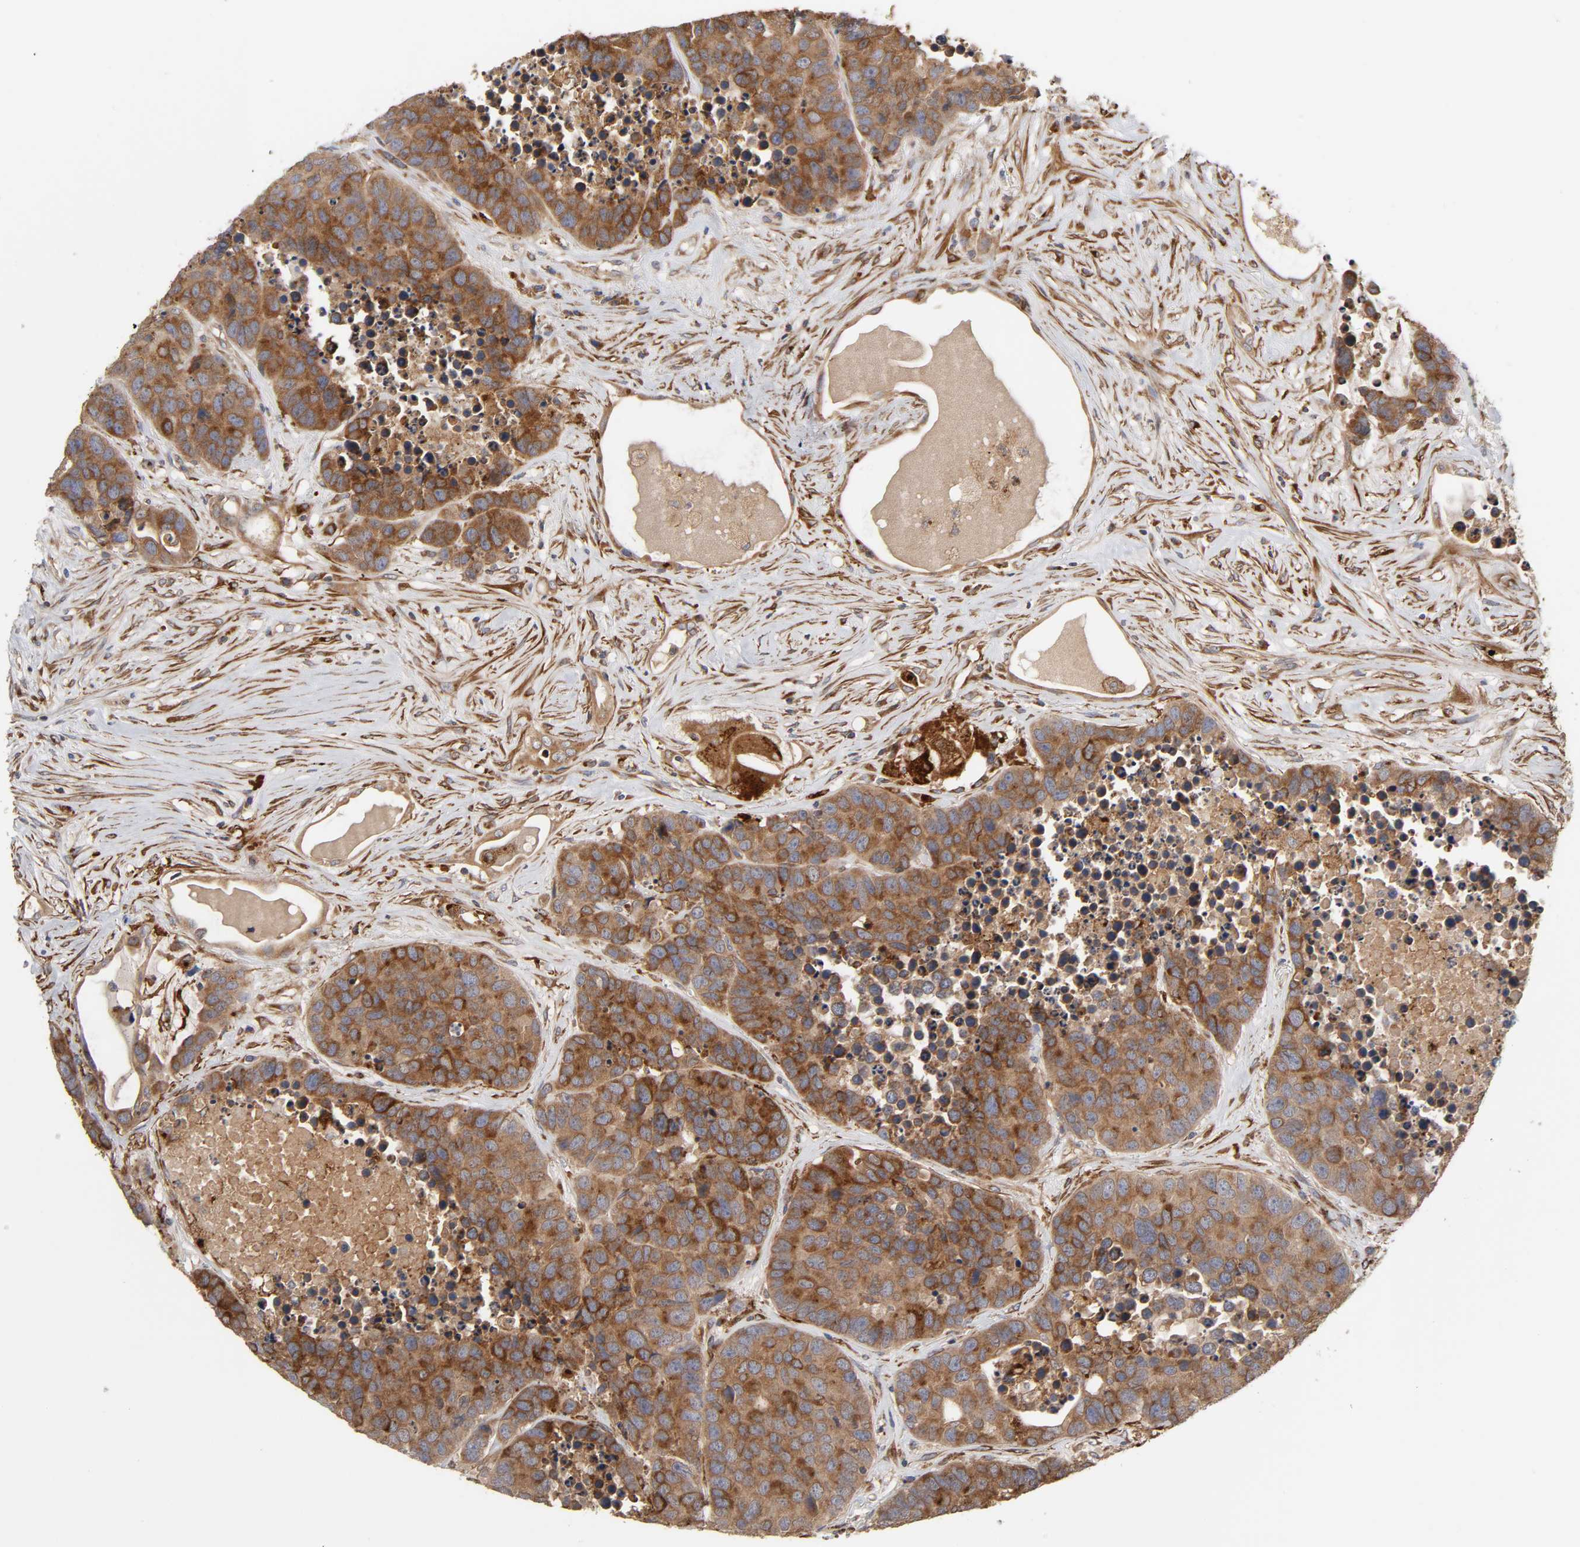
{"staining": {"intensity": "moderate", "quantity": ">75%", "location": "cytoplasmic/membranous"}, "tissue": "carcinoid", "cell_type": "Tumor cells", "image_type": "cancer", "snomed": [{"axis": "morphology", "description": "Carcinoid, malignant, NOS"}, {"axis": "topography", "description": "Lung"}], "caption": "A brown stain labels moderate cytoplasmic/membranous expression of a protein in human malignant carcinoid tumor cells. (DAB = brown stain, brightfield microscopy at high magnification).", "gene": "GNPTG", "patient": {"sex": "male", "age": 60}}